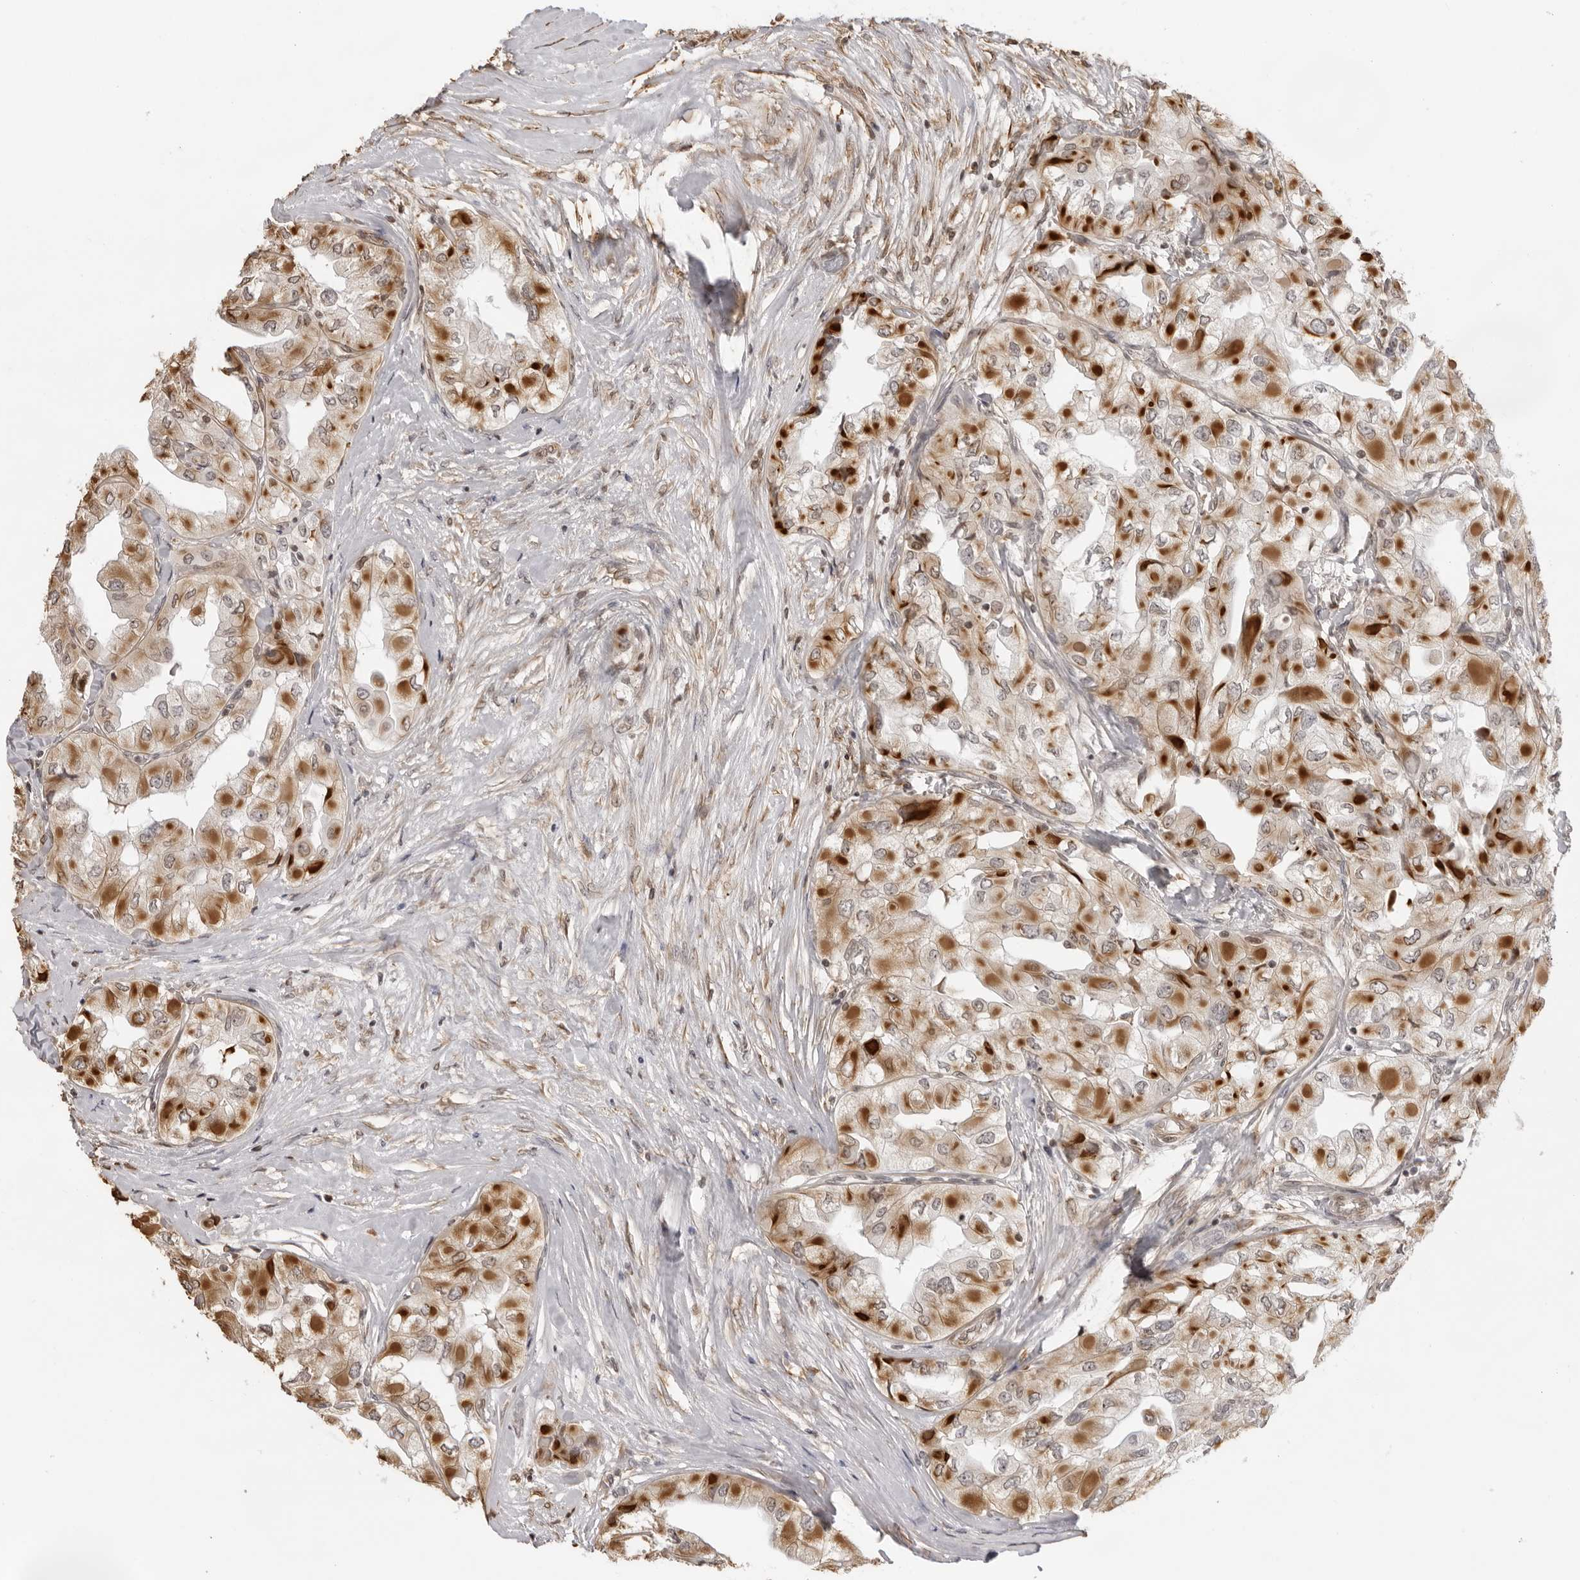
{"staining": {"intensity": "strong", "quantity": ">75%", "location": "cytoplasmic/membranous"}, "tissue": "thyroid cancer", "cell_type": "Tumor cells", "image_type": "cancer", "snomed": [{"axis": "morphology", "description": "Papillary adenocarcinoma, NOS"}, {"axis": "topography", "description": "Thyroid gland"}], "caption": "Immunohistochemistry (IHC) micrograph of neoplastic tissue: human thyroid cancer (papillary adenocarcinoma) stained using IHC reveals high levels of strong protein expression localized specifically in the cytoplasmic/membranous of tumor cells, appearing as a cytoplasmic/membranous brown color.", "gene": "DYNLT5", "patient": {"sex": "female", "age": 59}}